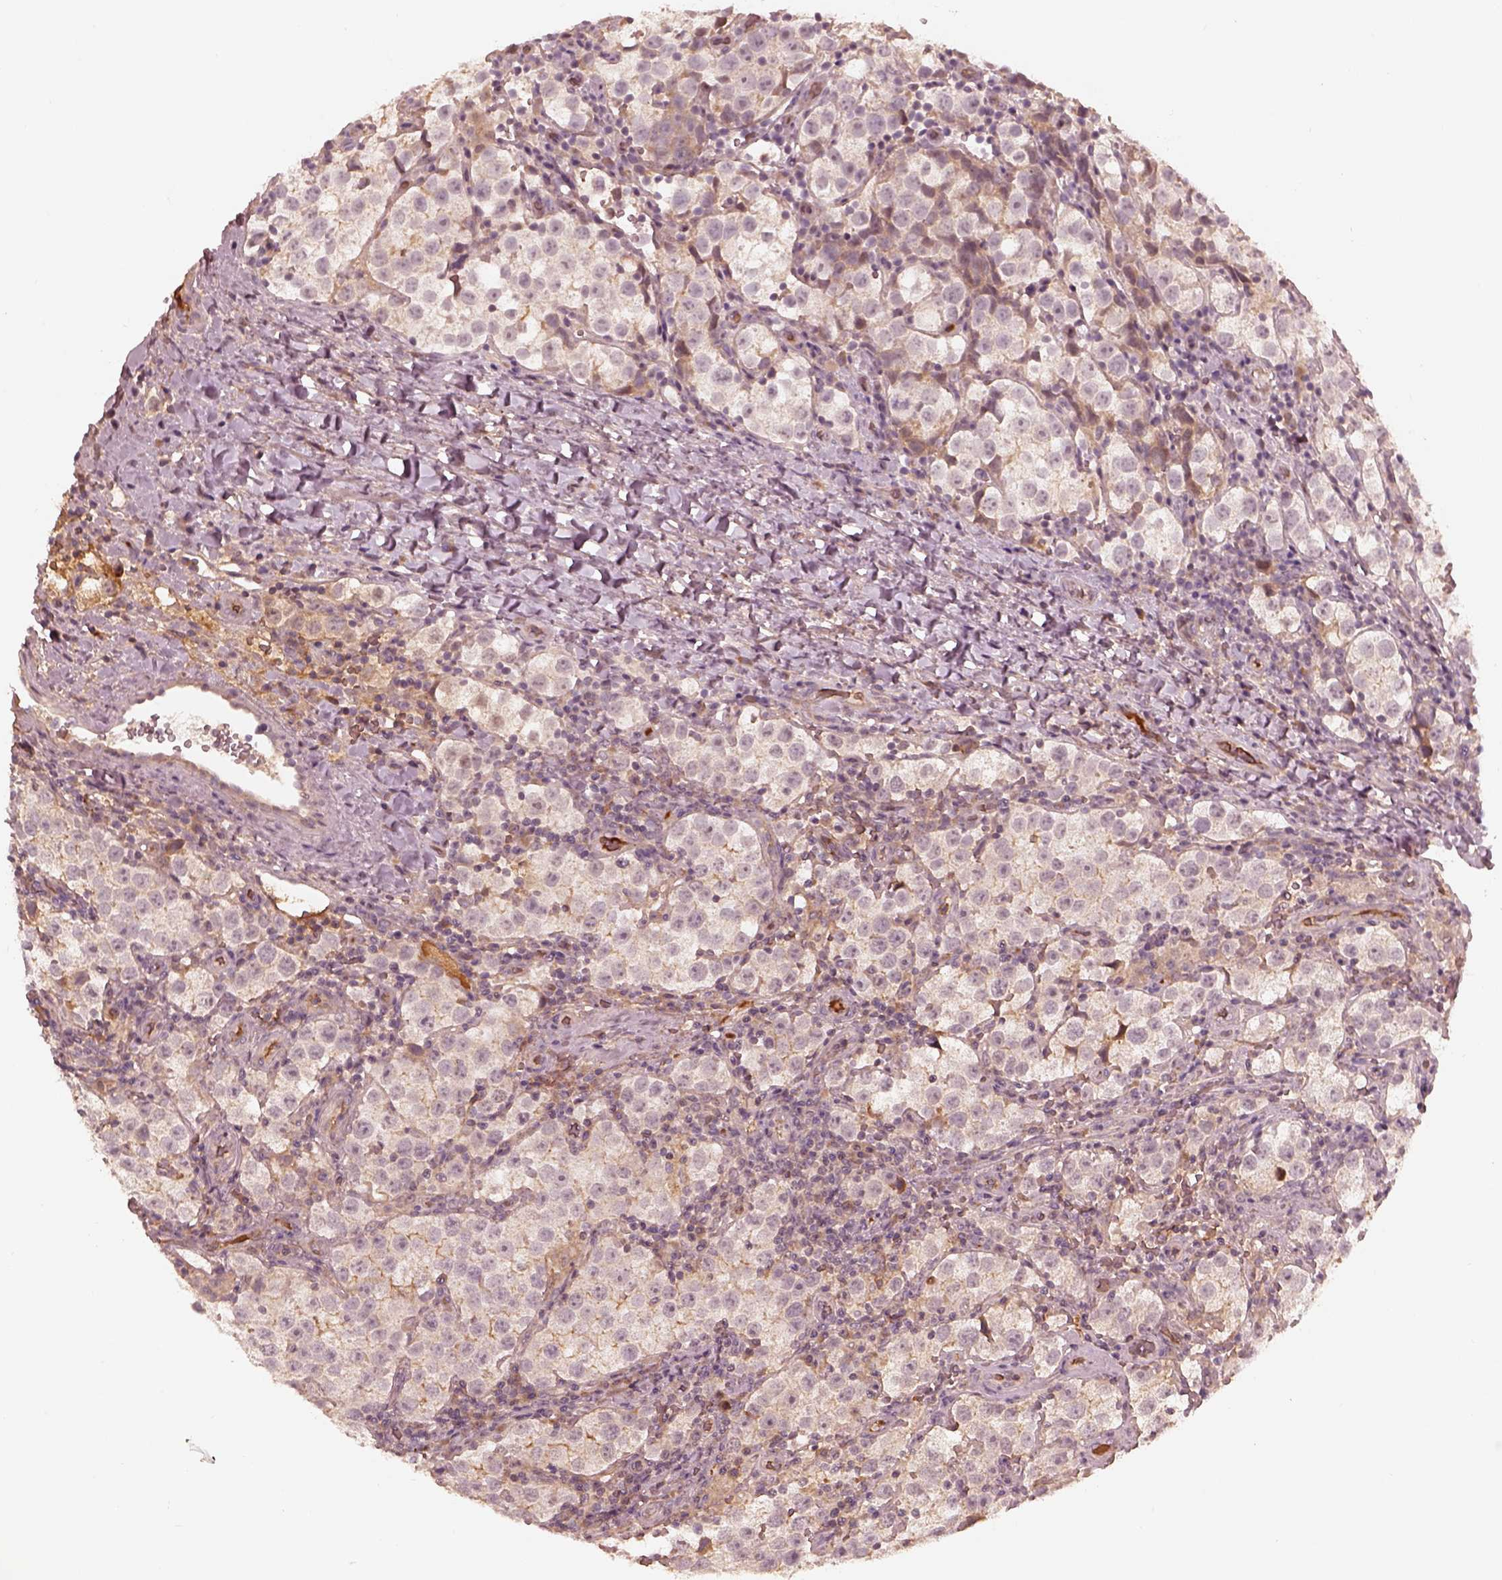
{"staining": {"intensity": "negative", "quantity": "none", "location": "none"}, "tissue": "testis cancer", "cell_type": "Tumor cells", "image_type": "cancer", "snomed": [{"axis": "morphology", "description": "Seminoma, NOS"}, {"axis": "topography", "description": "Testis"}], "caption": "Tumor cells are negative for protein expression in human testis cancer (seminoma).", "gene": "TF", "patient": {"sex": "male", "age": 37}}